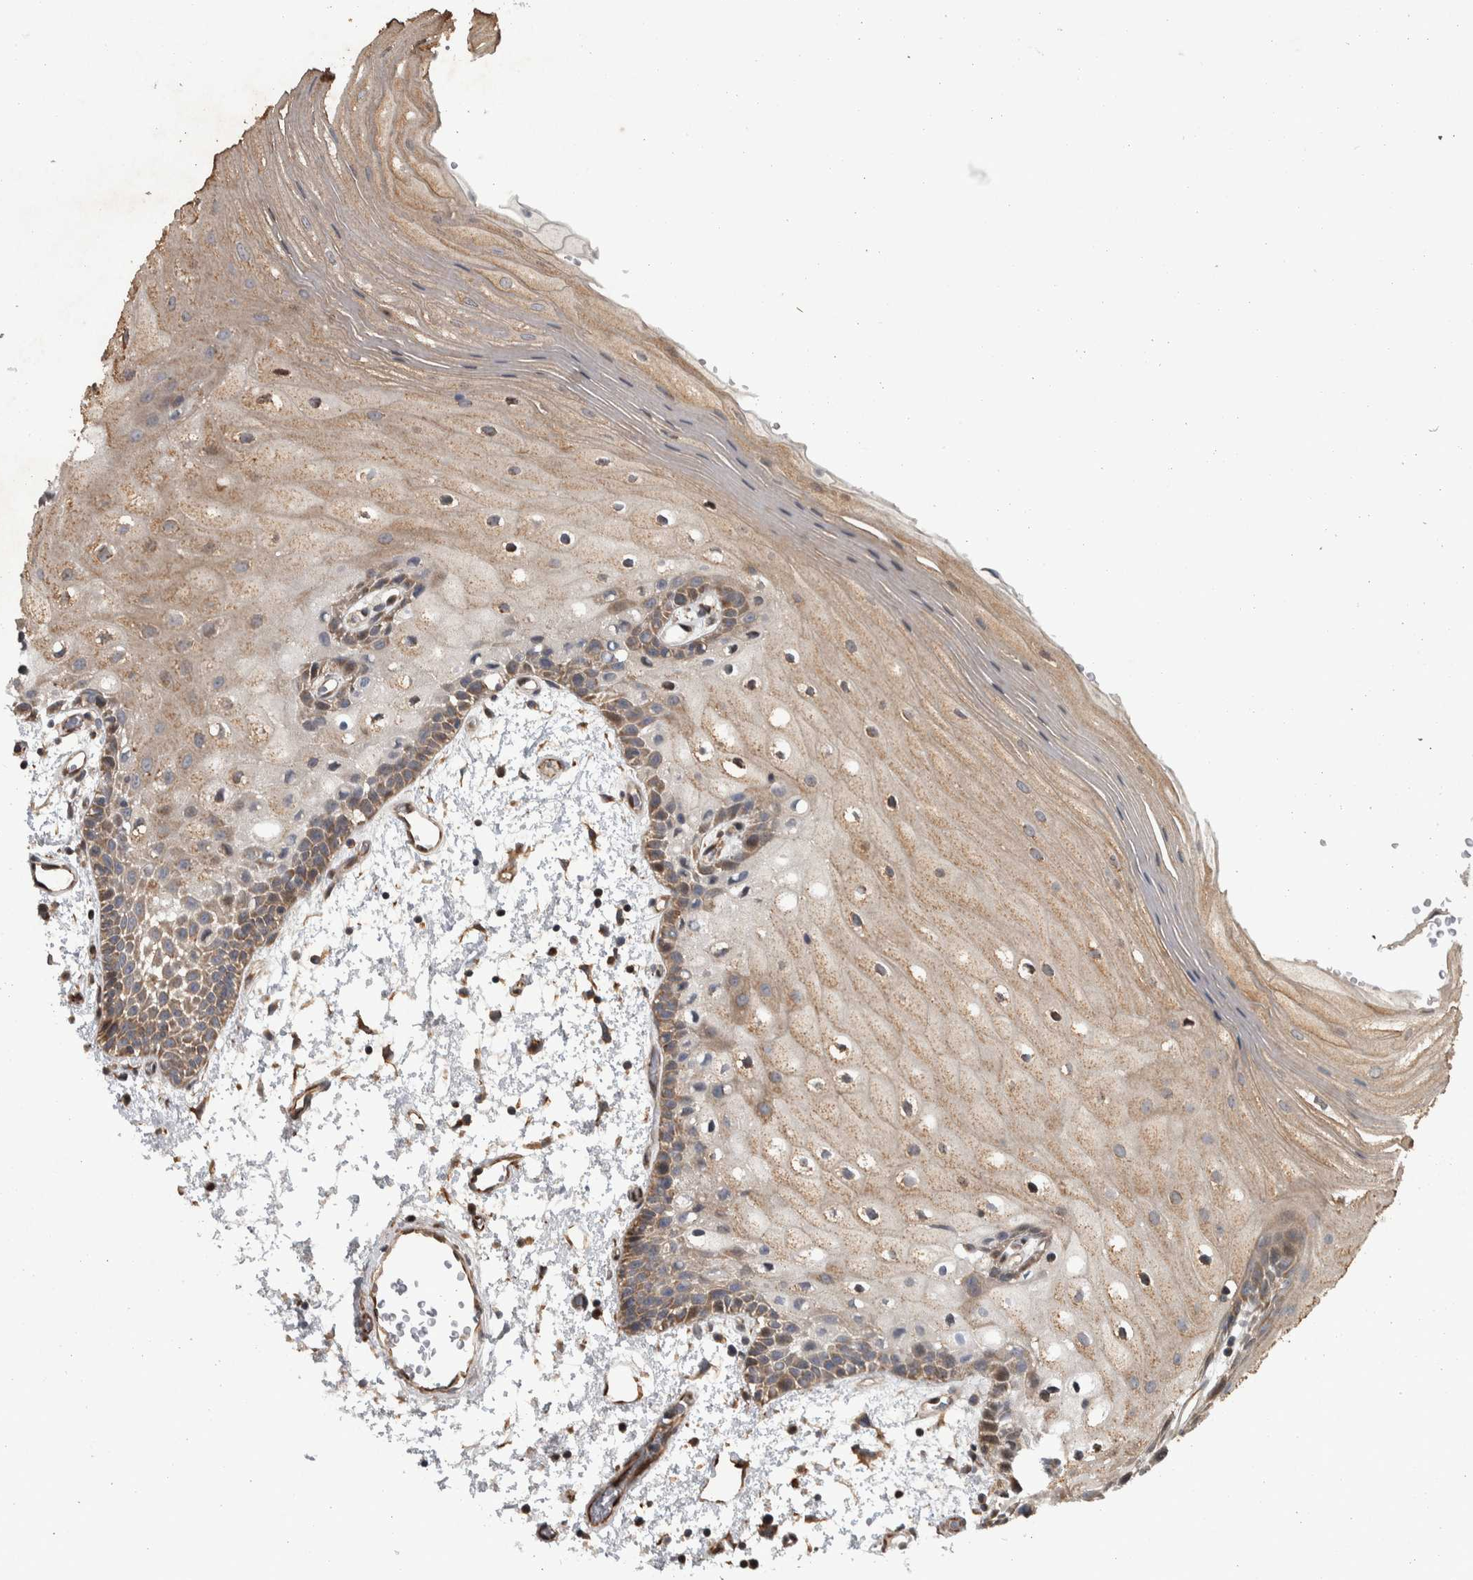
{"staining": {"intensity": "weak", "quantity": ">75%", "location": "cytoplasmic/membranous"}, "tissue": "oral mucosa", "cell_type": "Squamous epithelial cells", "image_type": "normal", "snomed": [{"axis": "morphology", "description": "Normal tissue, NOS"}, {"axis": "topography", "description": "Oral tissue"}], "caption": "Oral mucosa was stained to show a protein in brown. There is low levels of weak cytoplasmic/membranous expression in about >75% of squamous epithelial cells. (DAB (3,3'-diaminobenzidine) IHC, brown staining for protein, blue staining for nuclei).", "gene": "NT5C2", "patient": {"sex": "male", "age": 52}}